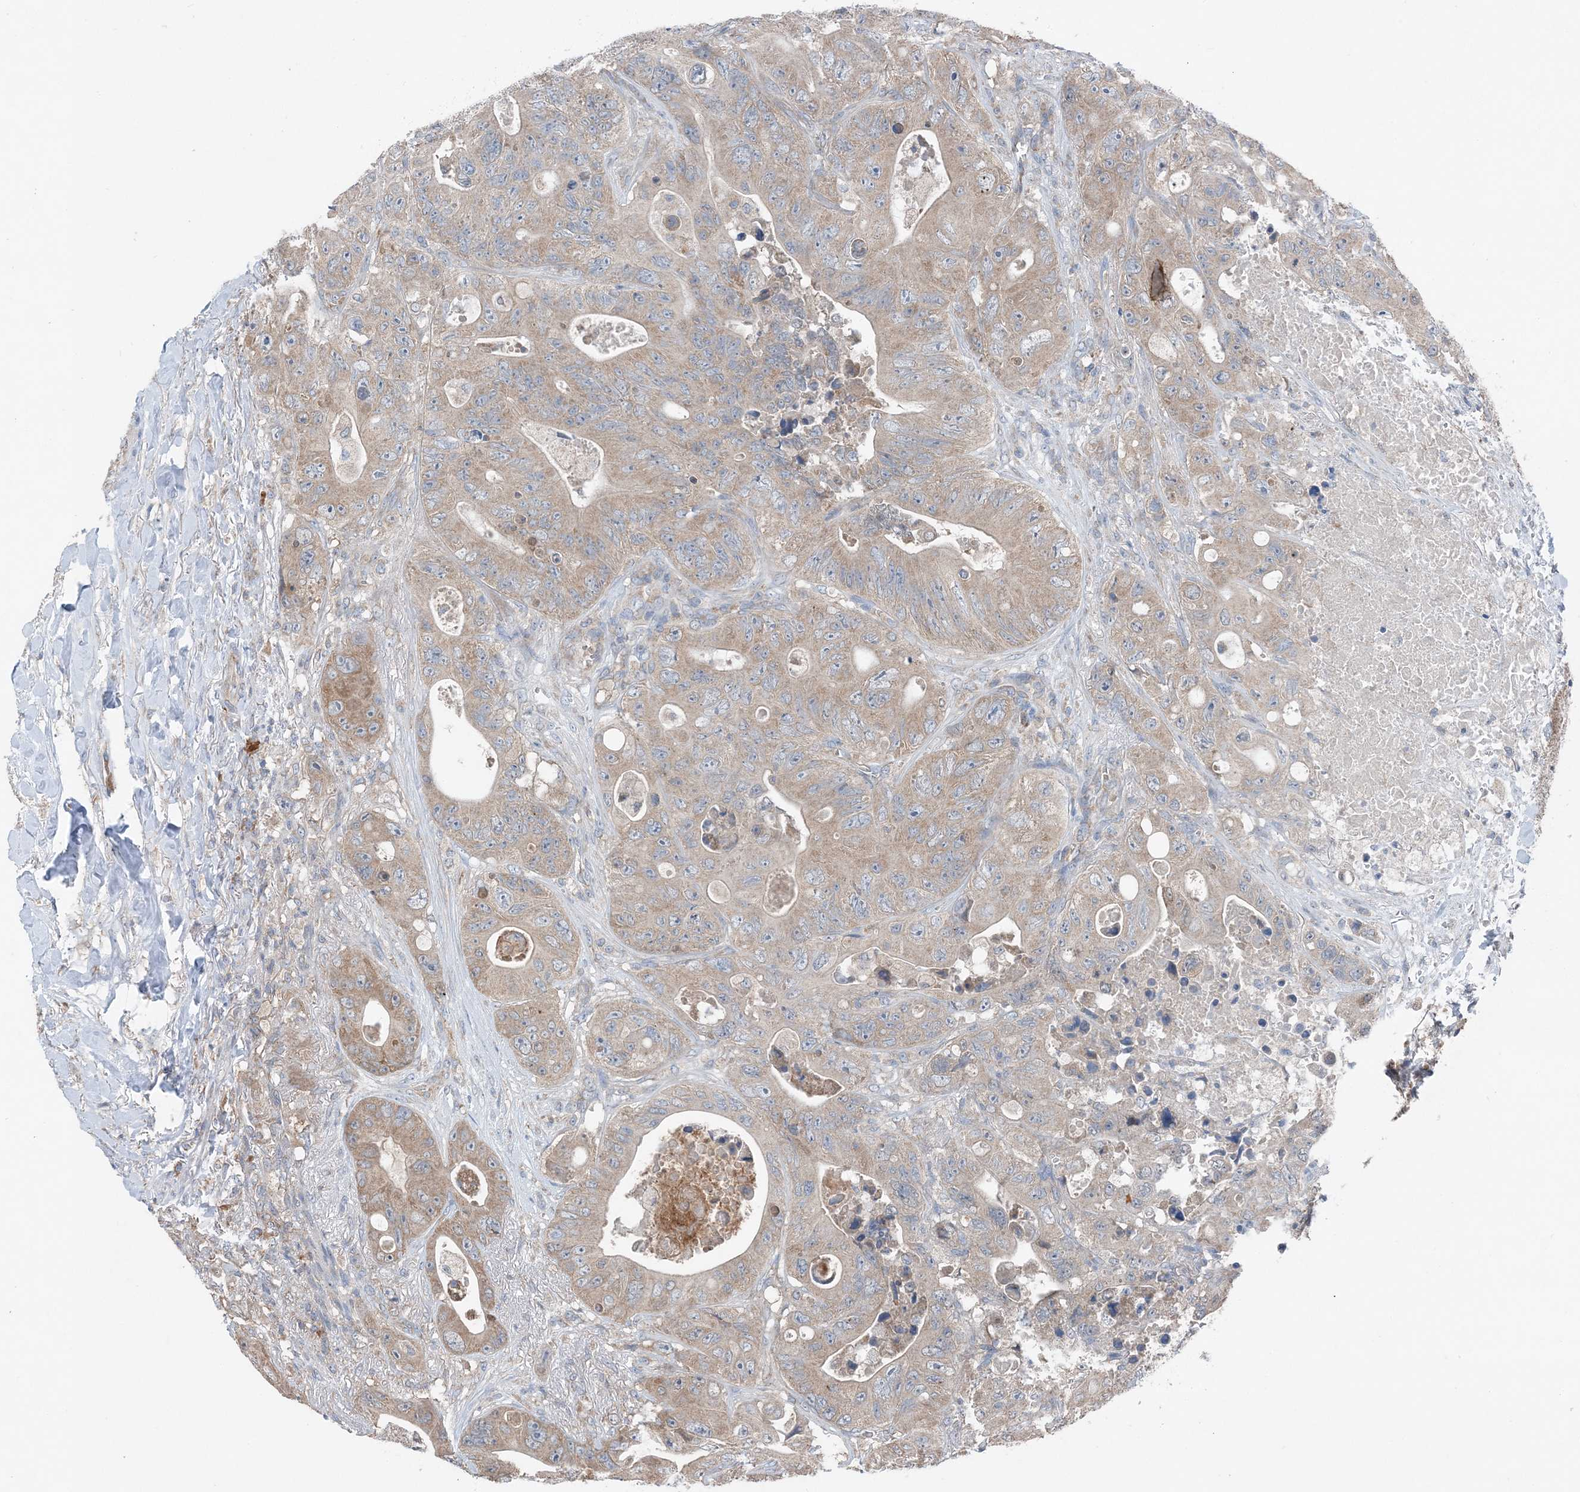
{"staining": {"intensity": "weak", "quantity": ">75%", "location": "cytoplasmic/membranous"}, "tissue": "colorectal cancer", "cell_type": "Tumor cells", "image_type": "cancer", "snomed": [{"axis": "morphology", "description": "Adenocarcinoma, NOS"}, {"axis": "topography", "description": "Colon"}], "caption": "Brown immunohistochemical staining in human adenocarcinoma (colorectal) reveals weak cytoplasmic/membranous staining in approximately >75% of tumor cells. (Brightfield microscopy of DAB IHC at high magnification).", "gene": "DHX30", "patient": {"sex": "female", "age": 46}}